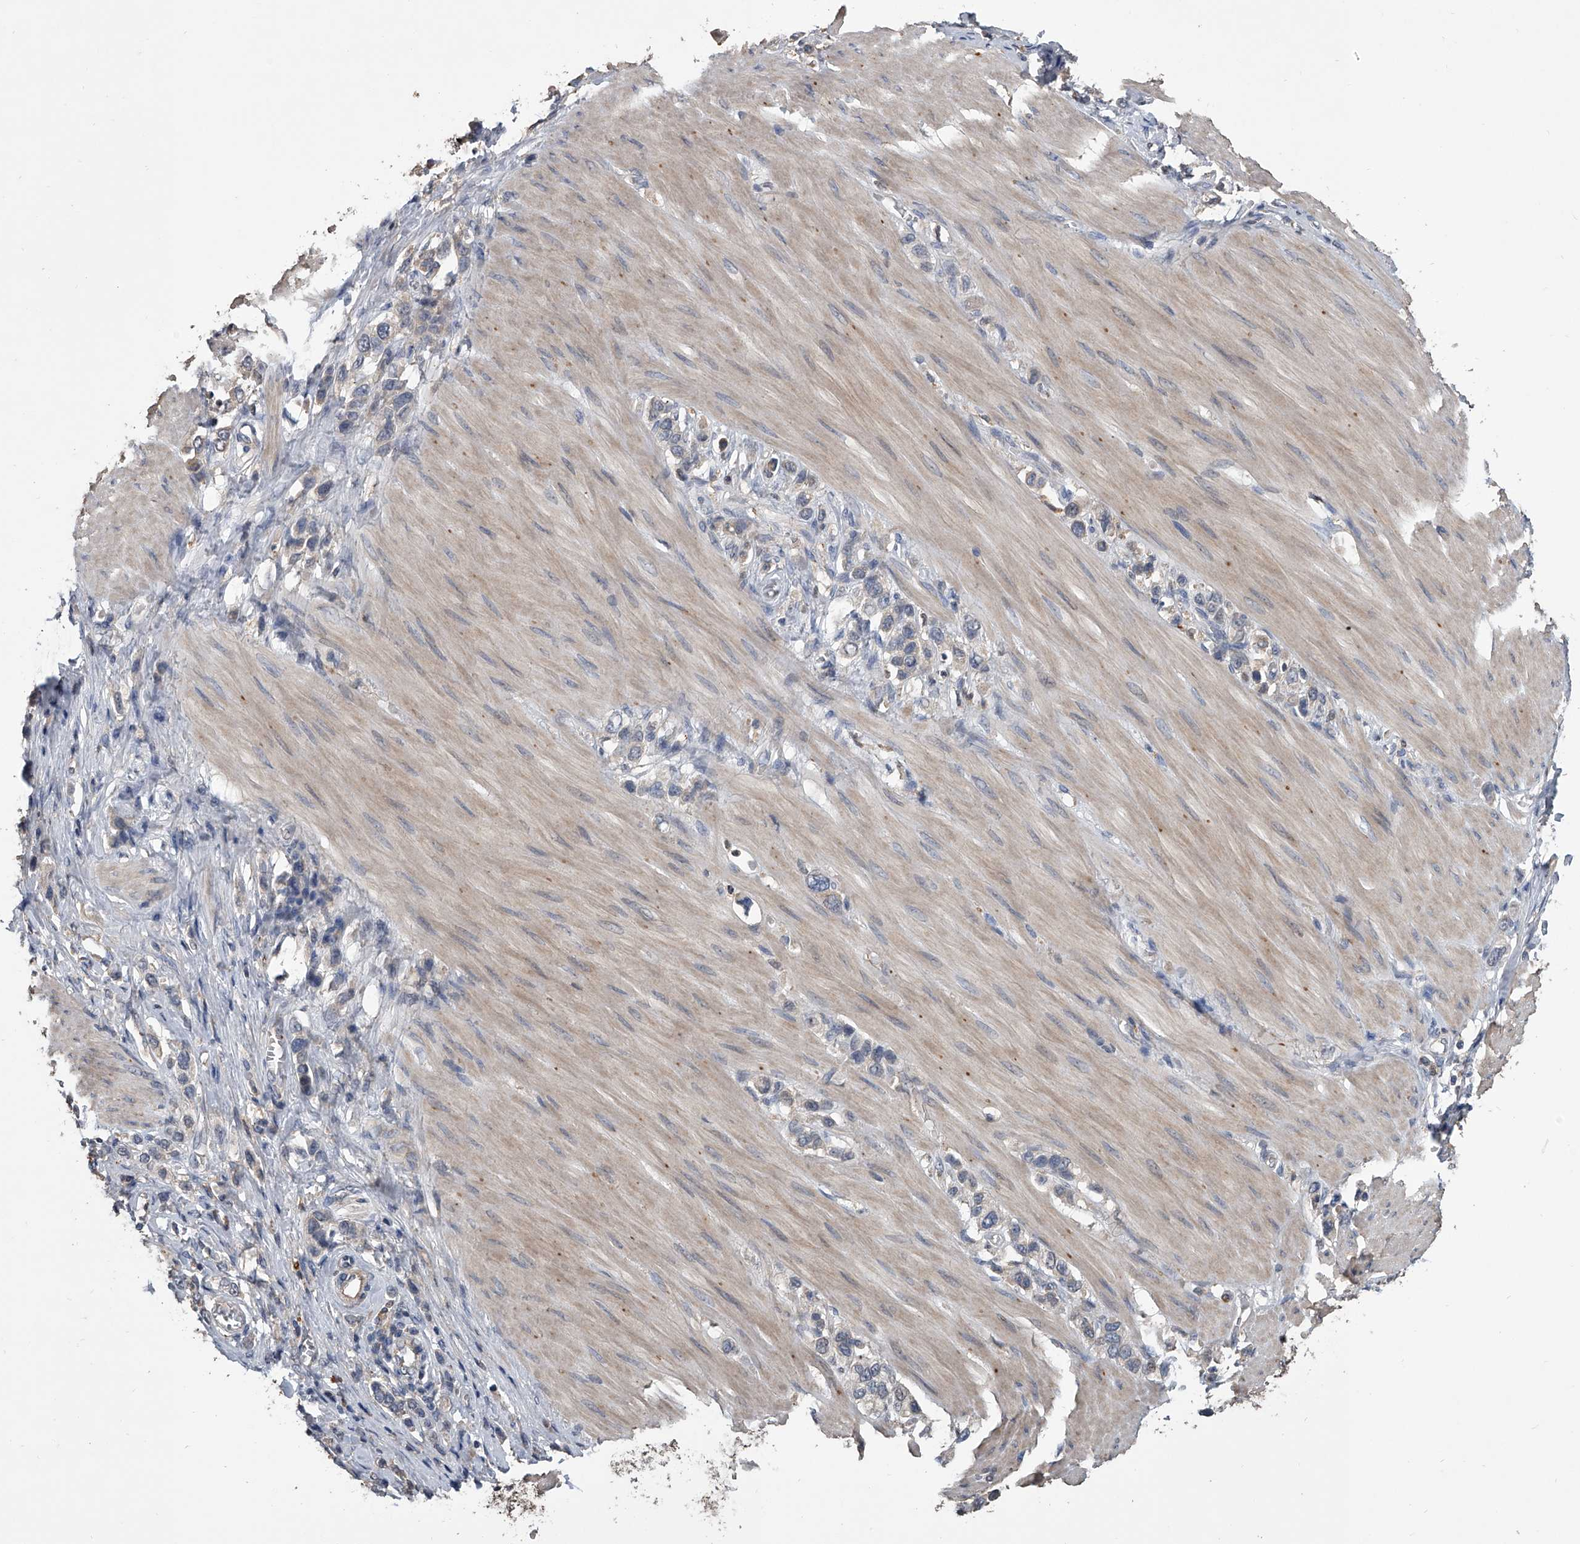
{"staining": {"intensity": "negative", "quantity": "none", "location": "none"}, "tissue": "stomach cancer", "cell_type": "Tumor cells", "image_type": "cancer", "snomed": [{"axis": "morphology", "description": "Adenocarcinoma, NOS"}, {"axis": "topography", "description": "Stomach"}], "caption": "This photomicrograph is of stomach cancer (adenocarcinoma) stained with IHC to label a protein in brown with the nuclei are counter-stained blue. There is no expression in tumor cells.", "gene": "DOCK9", "patient": {"sex": "female", "age": 65}}